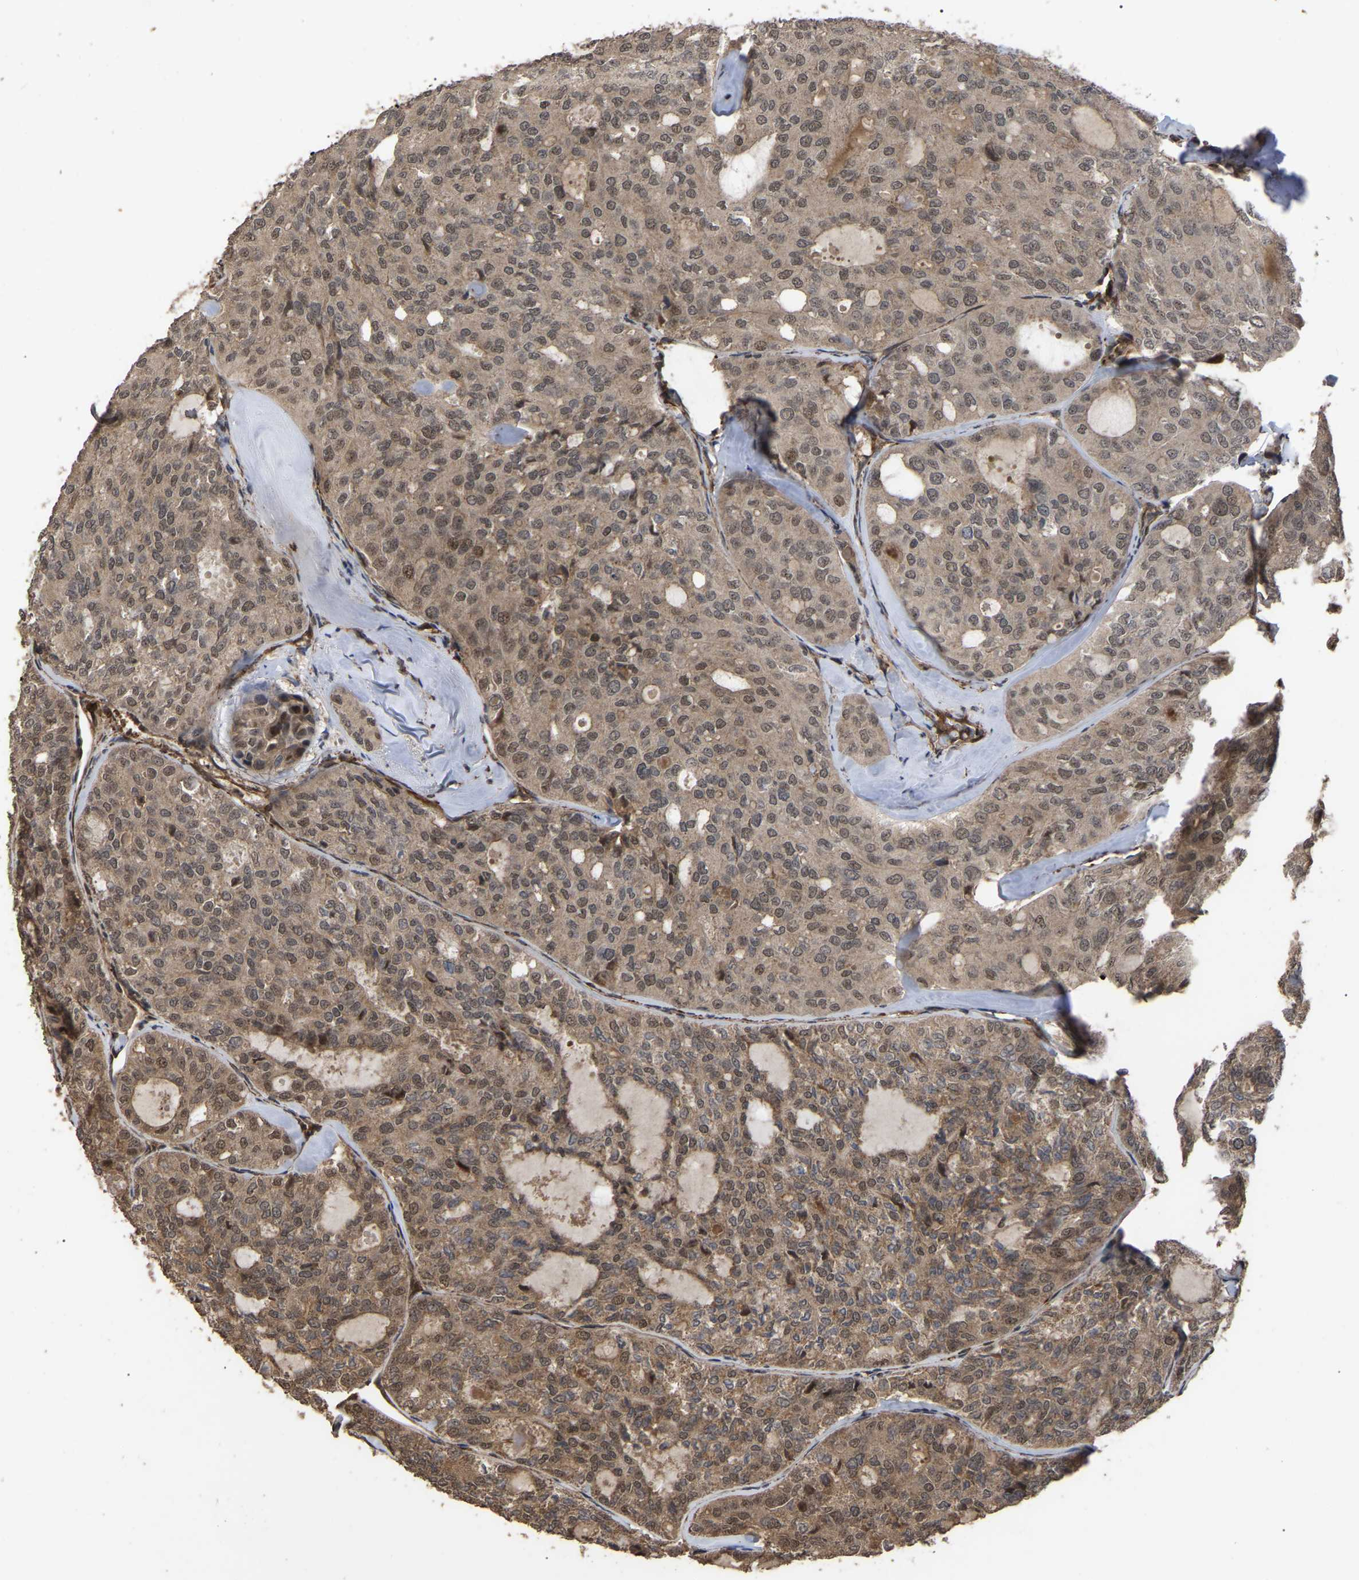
{"staining": {"intensity": "moderate", "quantity": ">75%", "location": "cytoplasmic/membranous,nuclear"}, "tissue": "thyroid cancer", "cell_type": "Tumor cells", "image_type": "cancer", "snomed": [{"axis": "morphology", "description": "Follicular adenoma carcinoma, NOS"}, {"axis": "topography", "description": "Thyroid gland"}], "caption": "Protein staining of follicular adenoma carcinoma (thyroid) tissue shows moderate cytoplasmic/membranous and nuclear positivity in about >75% of tumor cells.", "gene": "FAM161B", "patient": {"sex": "male", "age": 75}}